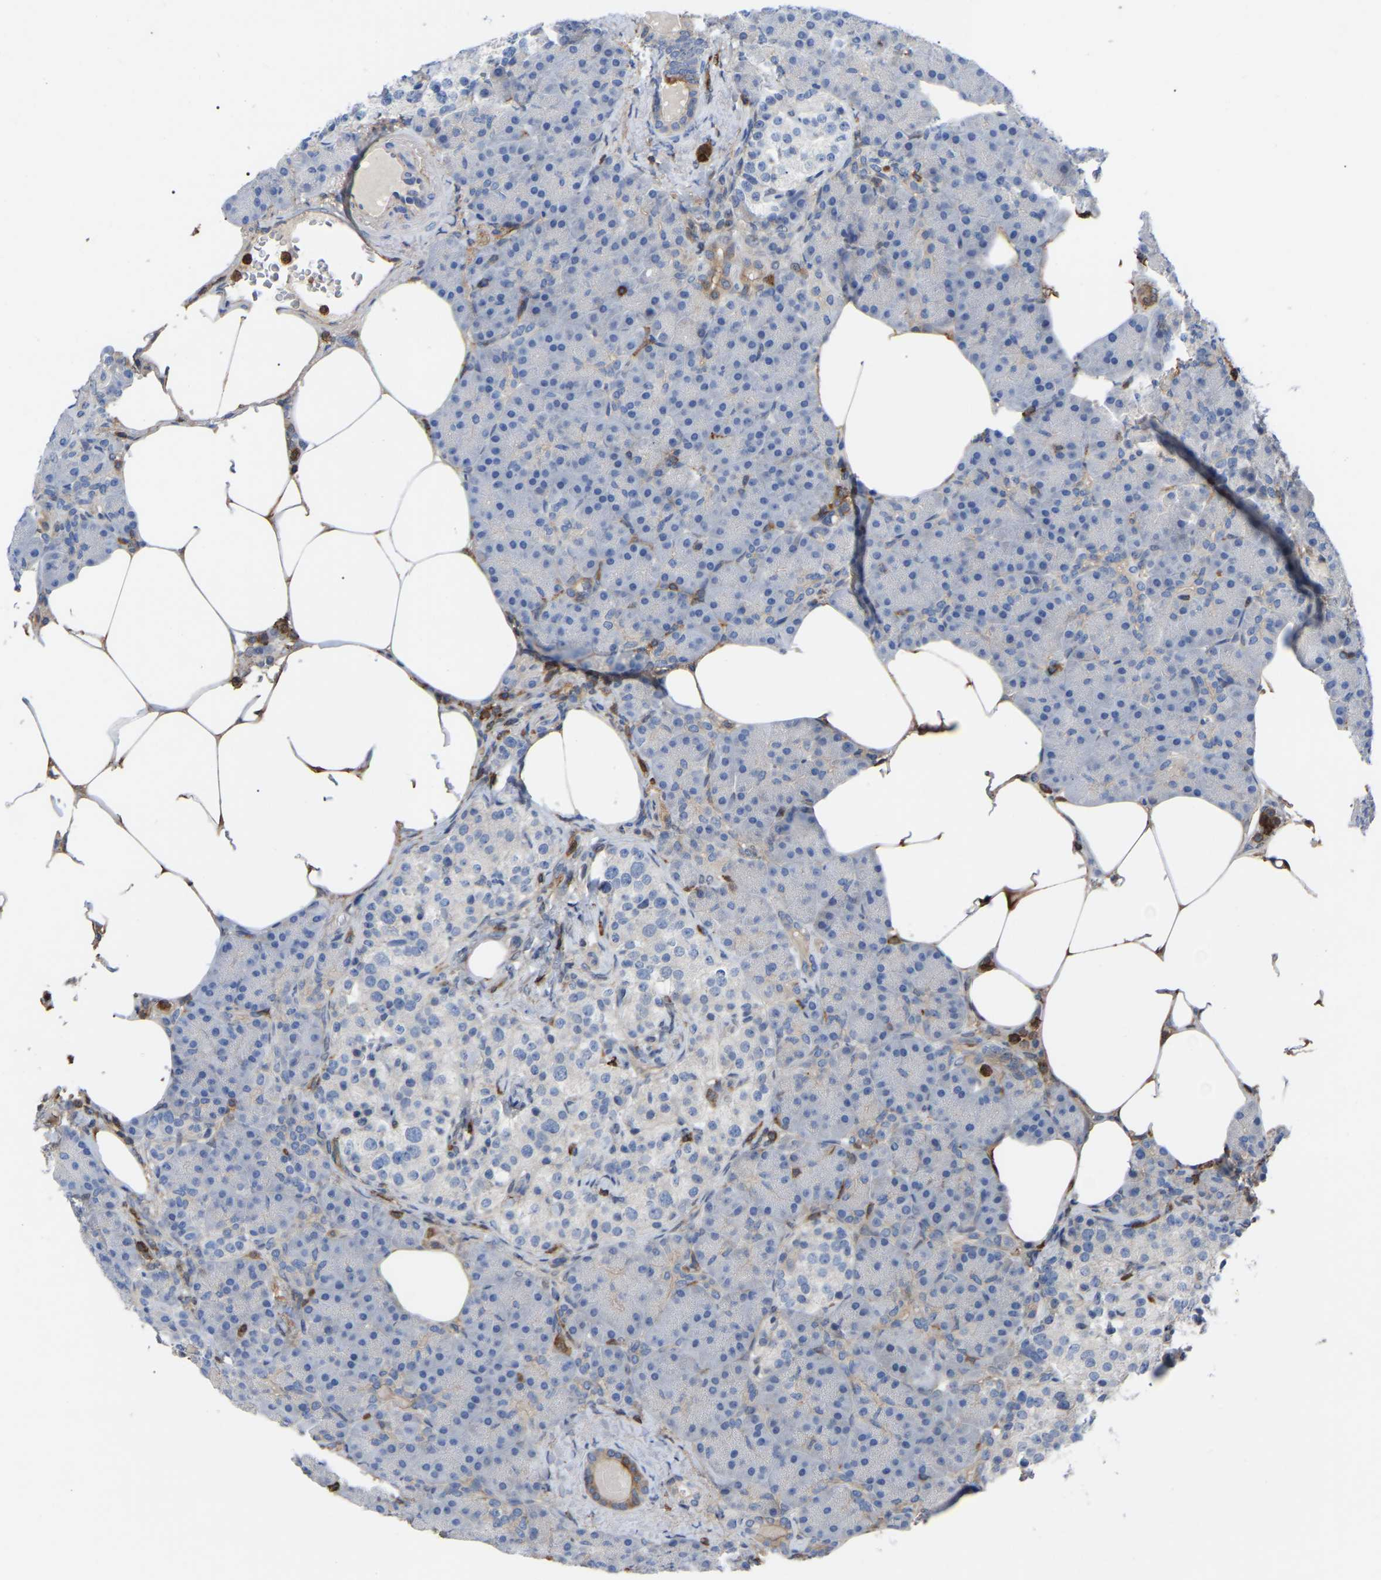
{"staining": {"intensity": "weak", "quantity": "<25%", "location": "cytoplasmic/membranous"}, "tissue": "pancreas", "cell_type": "Exocrine glandular cells", "image_type": "normal", "snomed": [{"axis": "morphology", "description": "Normal tissue, NOS"}, {"axis": "topography", "description": "Pancreas"}], "caption": "High power microscopy histopathology image of an IHC photomicrograph of normal pancreas, revealing no significant positivity in exocrine glandular cells.", "gene": "CIT", "patient": {"sex": "female", "age": 70}}